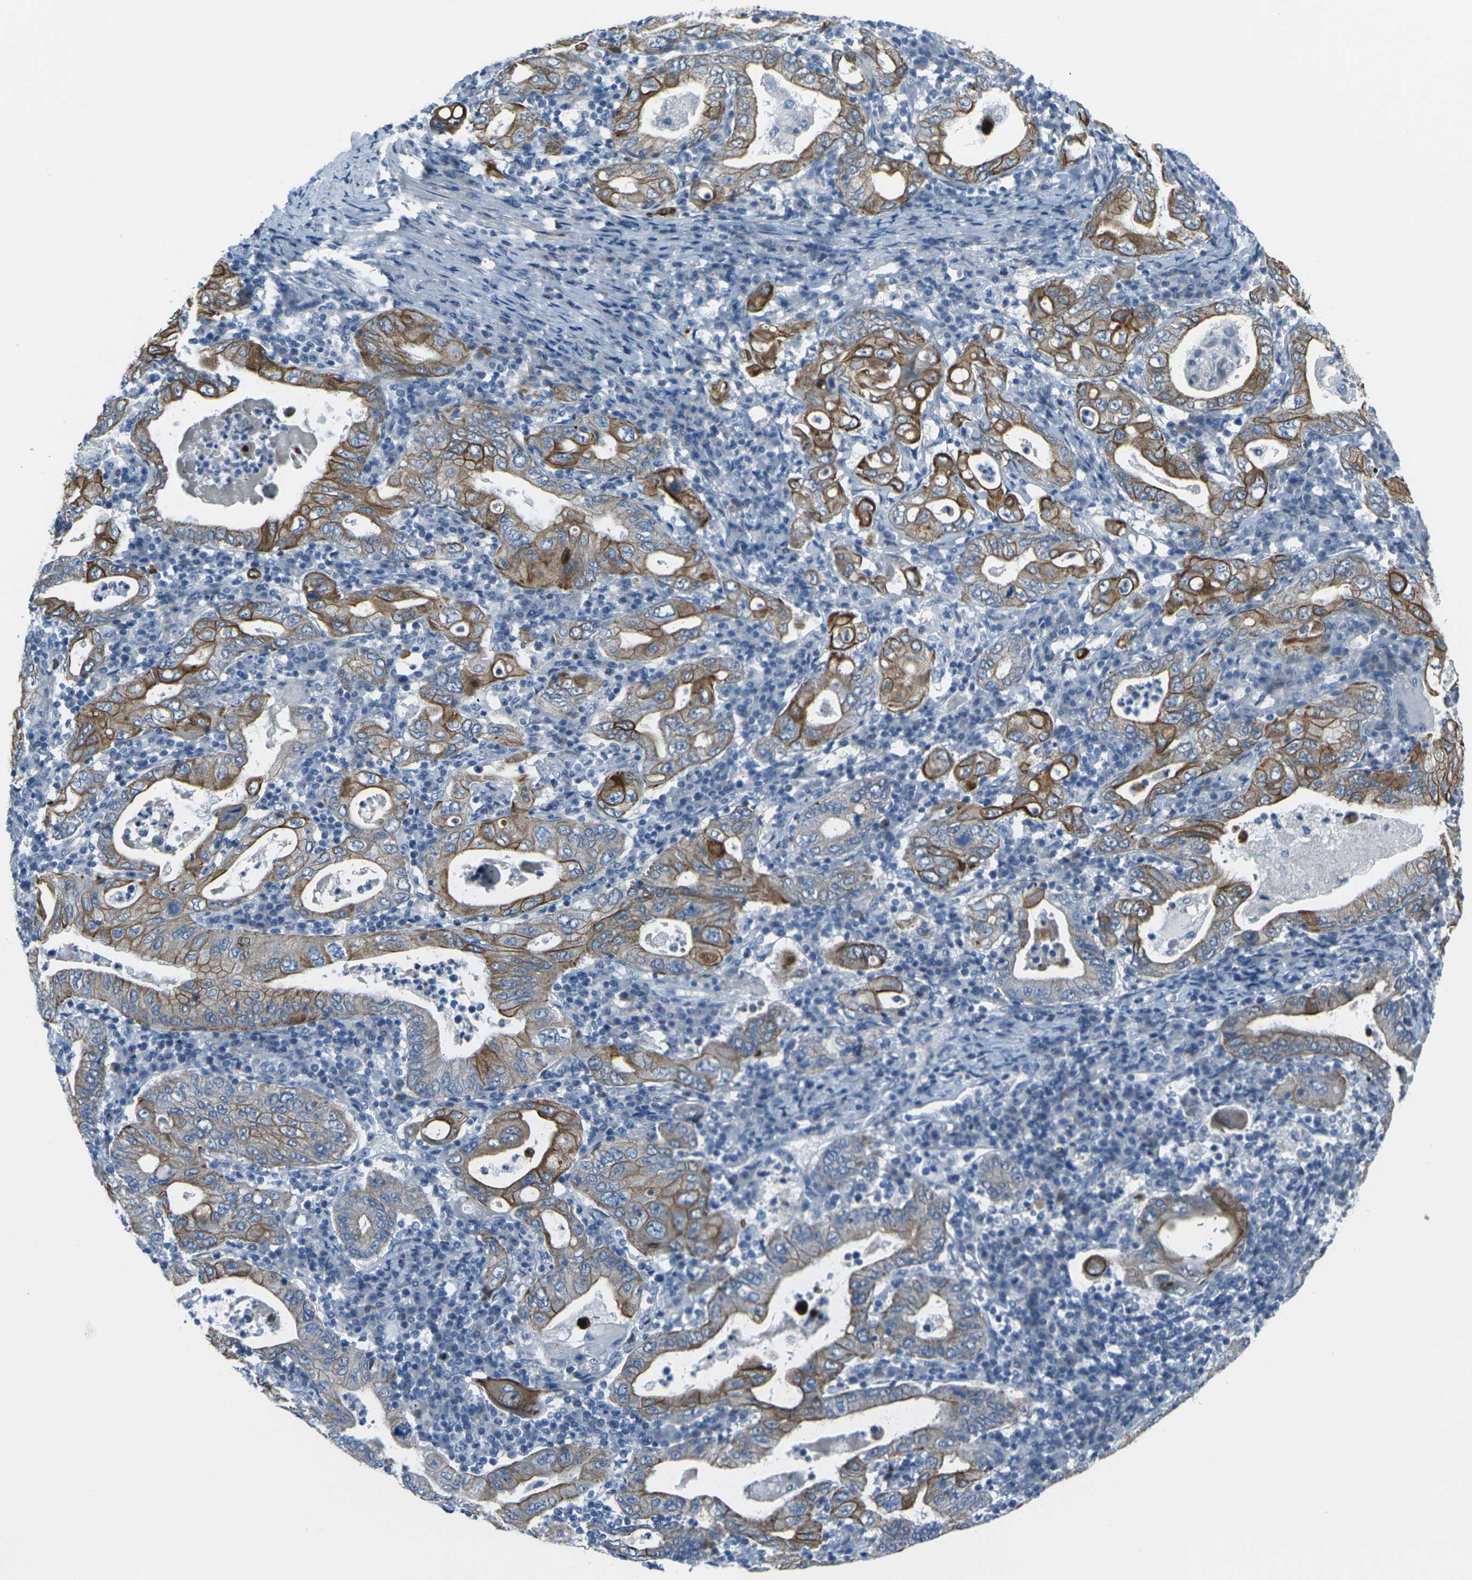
{"staining": {"intensity": "strong", "quantity": ">75%", "location": "cytoplasmic/membranous"}, "tissue": "stomach cancer", "cell_type": "Tumor cells", "image_type": "cancer", "snomed": [{"axis": "morphology", "description": "Normal tissue, NOS"}, {"axis": "morphology", "description": "Adenocarcinoma, NOS"}, {"axis": "topography", "description": "Esophagus"}, {"axis": "topography", "description": "Stomach, upper"}, {"axis": "topography", "description": "Peripheral nerve tissue"}], "caption": "Brown immunohistochemical staining in human adenocarcinoma (stomach) reveals strong cytoplasmic/membranous staining in approximately >75% of tumor cells. The staining is performed using DAB brown chromogen to label protein expression. The nuclei are counter-stained blue using hematoxylin.", "gene": "ANKRD46", "patient": {"sex": "male", "age": 62}}